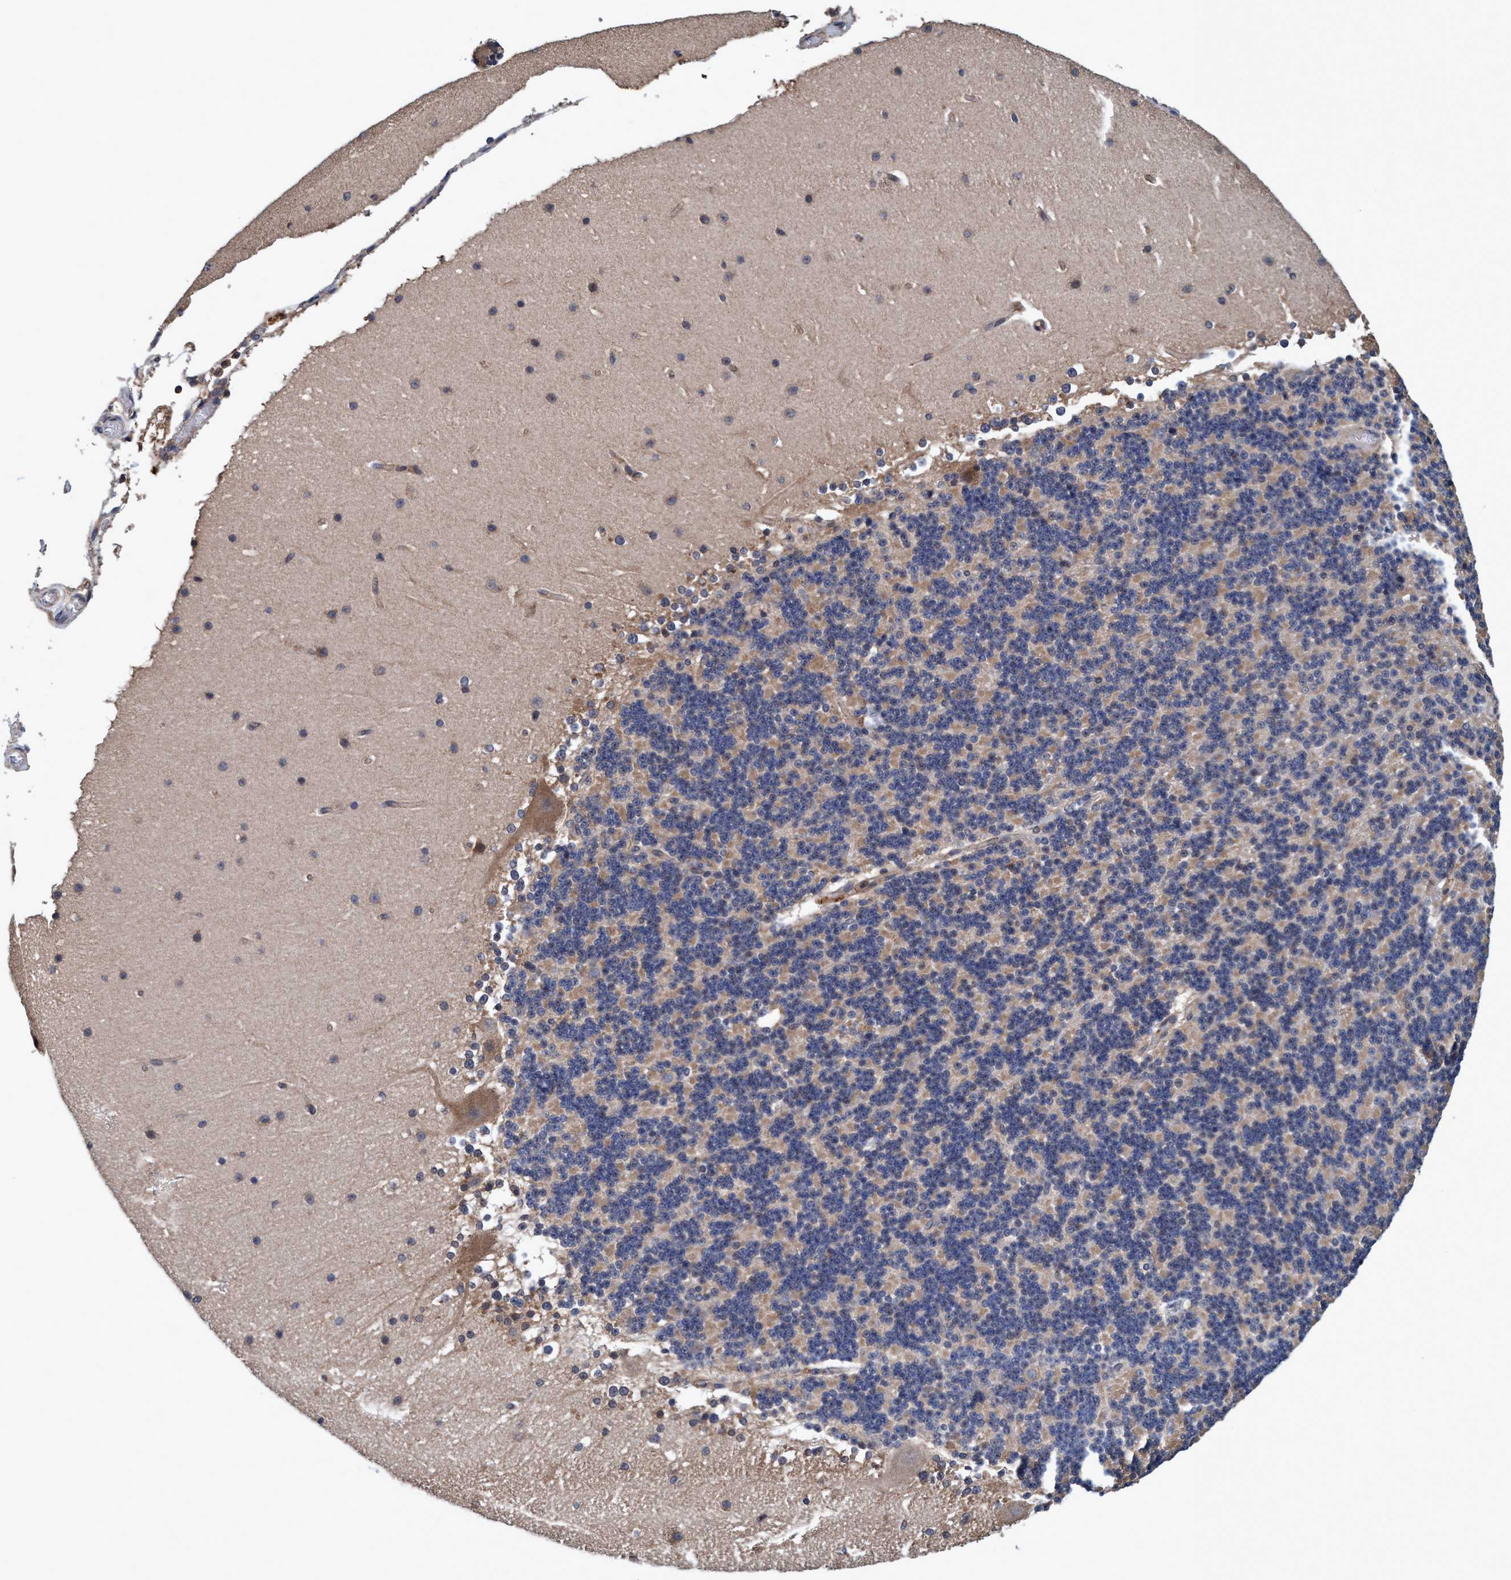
{"staining": {"intensity": "weak", "quantity": ">75%", "location": "cytoplasmic/membranous"}, "tissue": "cerebellum", "cell_type": "Cells in granular layer", "image_type": "normal", "snomed": [{"axis": "morphology", "description": "Normal tissue, NOS"}, {"axis": "topography", "description": "Cerebellum"}], "caption": "Cerebellum stained with IHC reveals weak cytoplasmic/membranous staining in approximately >75% of cells in granular layer.", "gene": "CALCOCO2", "patient": {"sex": "female", "age": 19}}